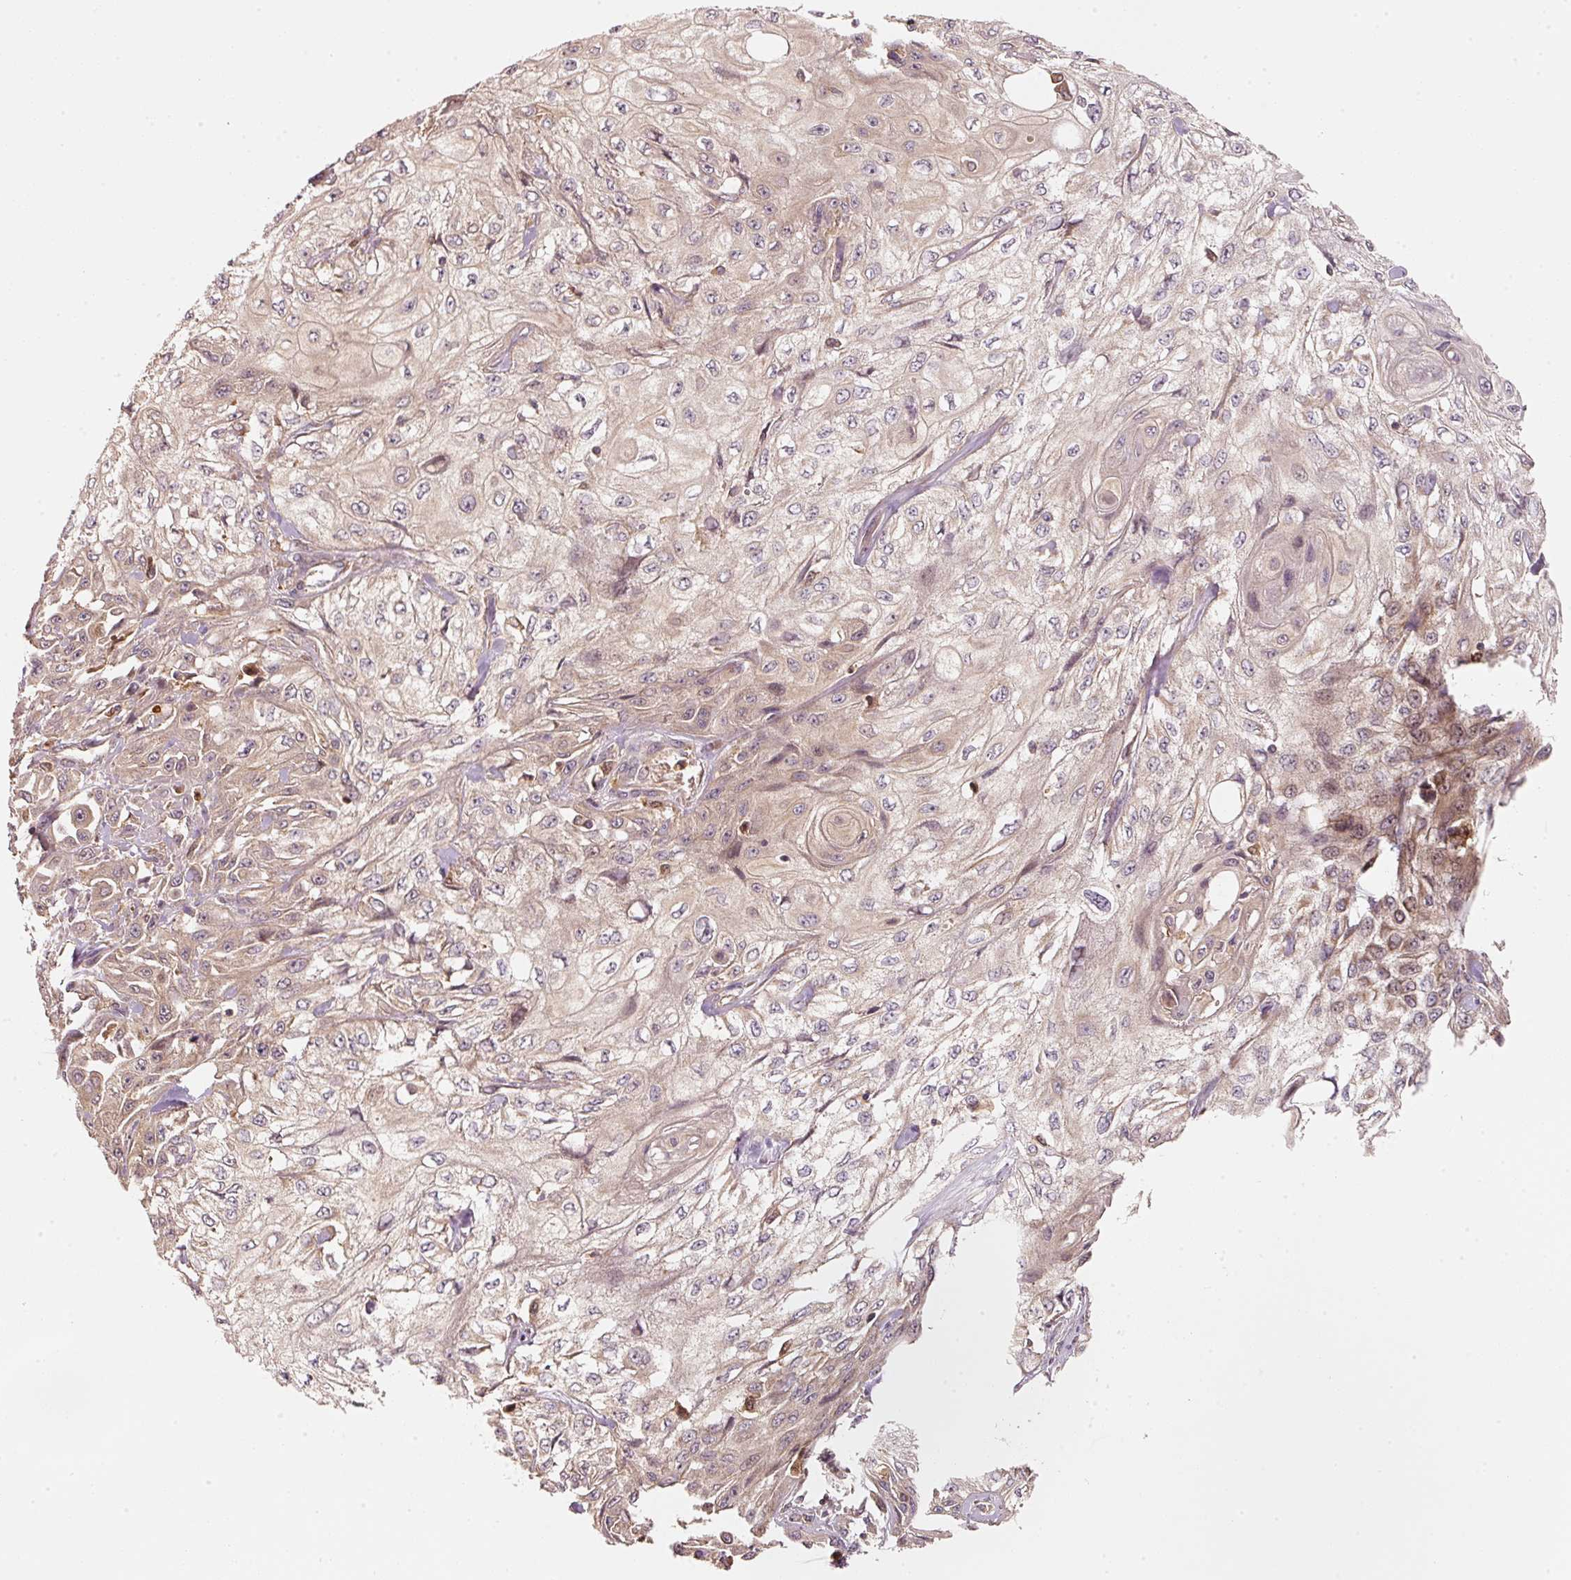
{"staining": {"intensity": "weak", "quantity": "<25%", "location": "cytoplasmic/membranous"}, "tissue": "skin cancer", "cell_type": "Tumor cells", "image_type": "cancer", "snomed": [{"axis": "morphology", "description": "Squamous cell carcinoma, NOS"}, {"axis": "morphology", "description": "Squamous cell carcinoma, metastatic, NOS"}, {"axis": "topography", "description": "Skin"}, {"axis": "topography", "description": "Lymph node"}], "caption": "The image shows no significant staining in tumor cells of skin cancer.", "gene": "RRAS2", "patient": {"sex": "male", "age": 75}}